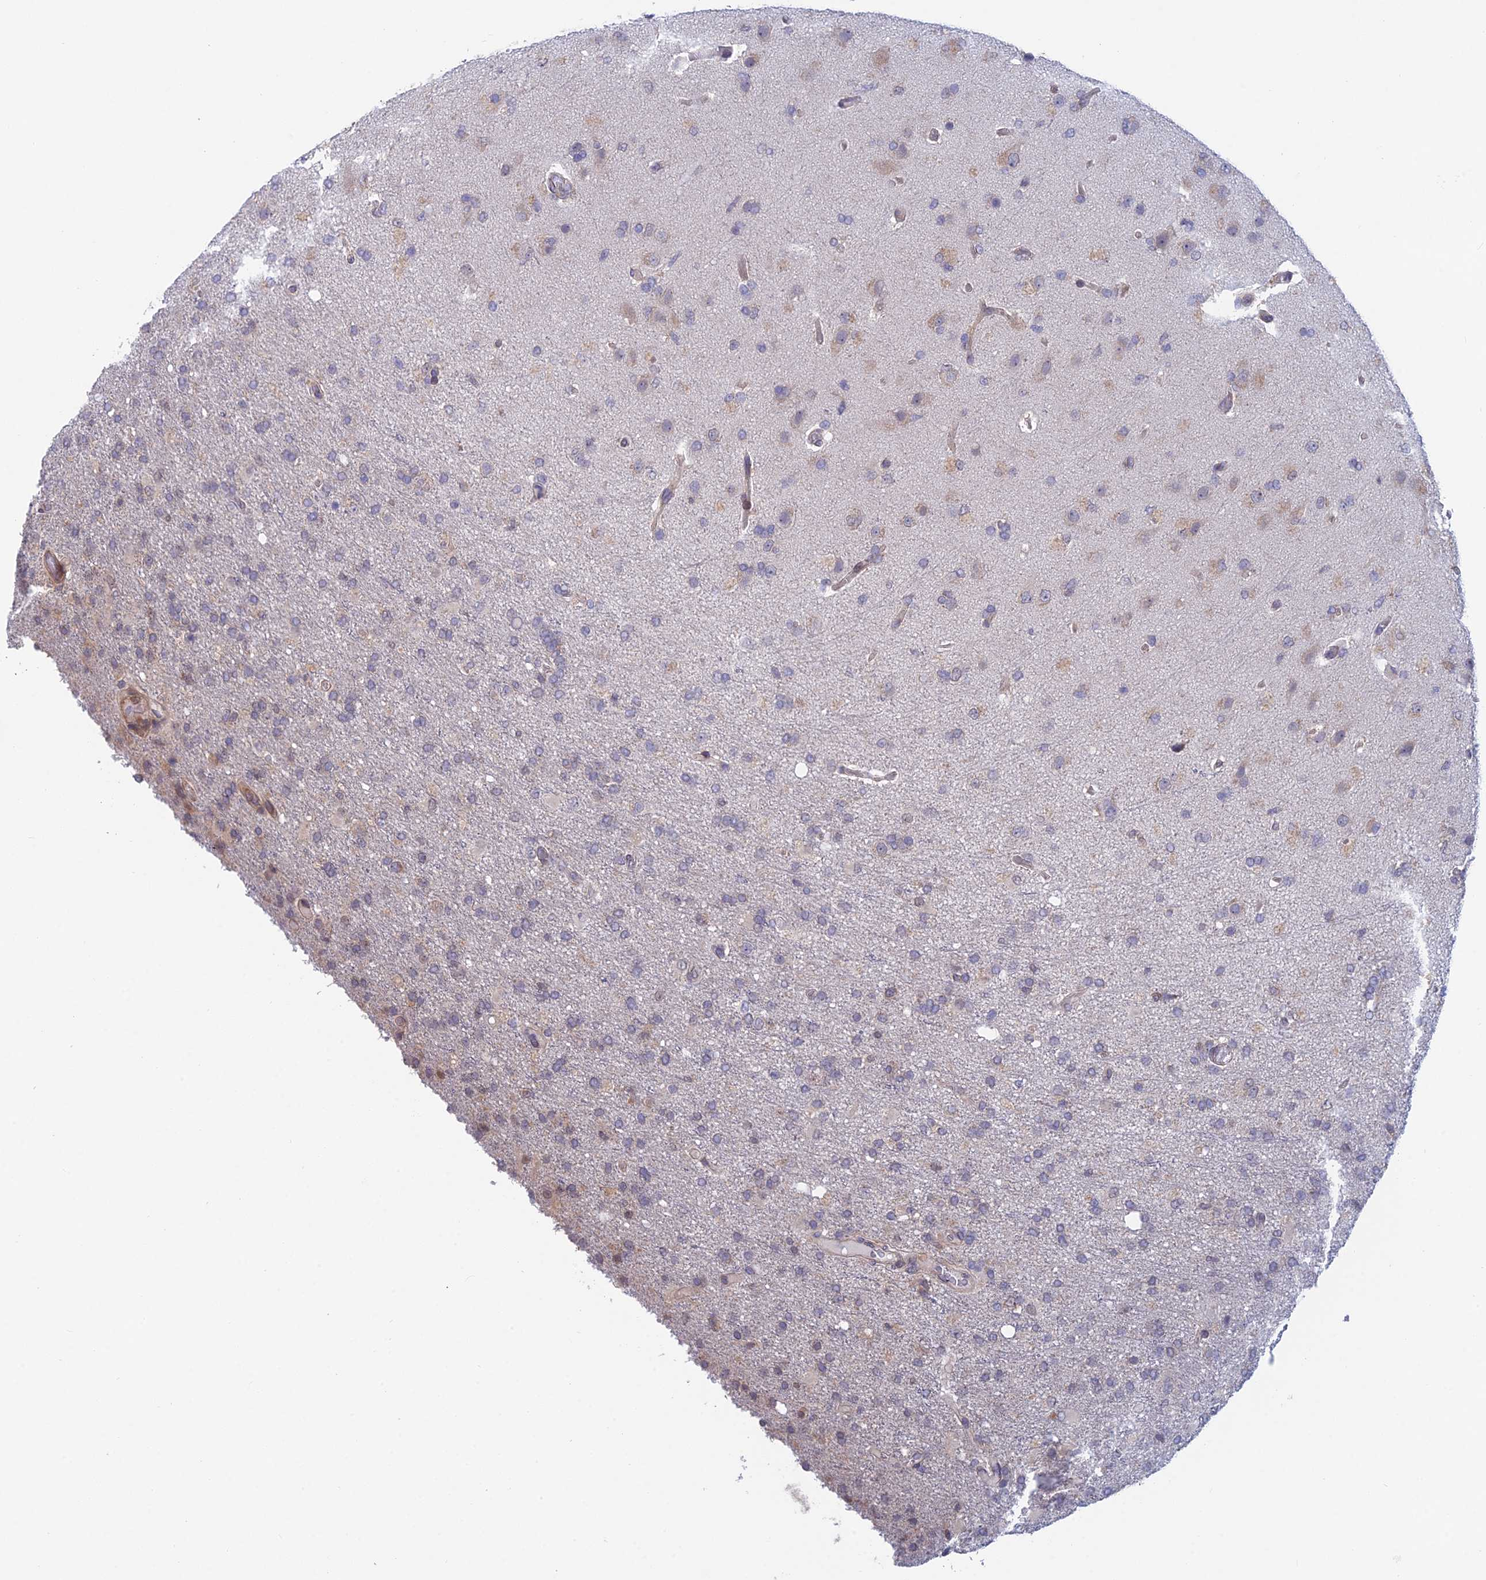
{"staining": {"intensity": "weak", "quantity": "<25%", "location": "cytoplasmic/membranous"}, "tissue": "glioma", "cell_type": "Tumor cells", "image_type": "cancer", "snomed": [{"axis": "morphology", "description": "Glioma, malignant, High grade"}, {"axis": "topography", "description": "Brain"}], "caption": "A high-resolution histopathology image shows immunohistochemistry staining of glioma, which shows no significant staining in tumor cells. The staining is performed using DAB (3,3'-diaminobenzidine) brown chromogen with nuclei counter-stained in using hematoxylin.", "gene": "SRA1", "patient": {"sex": "female", "age": 74}}